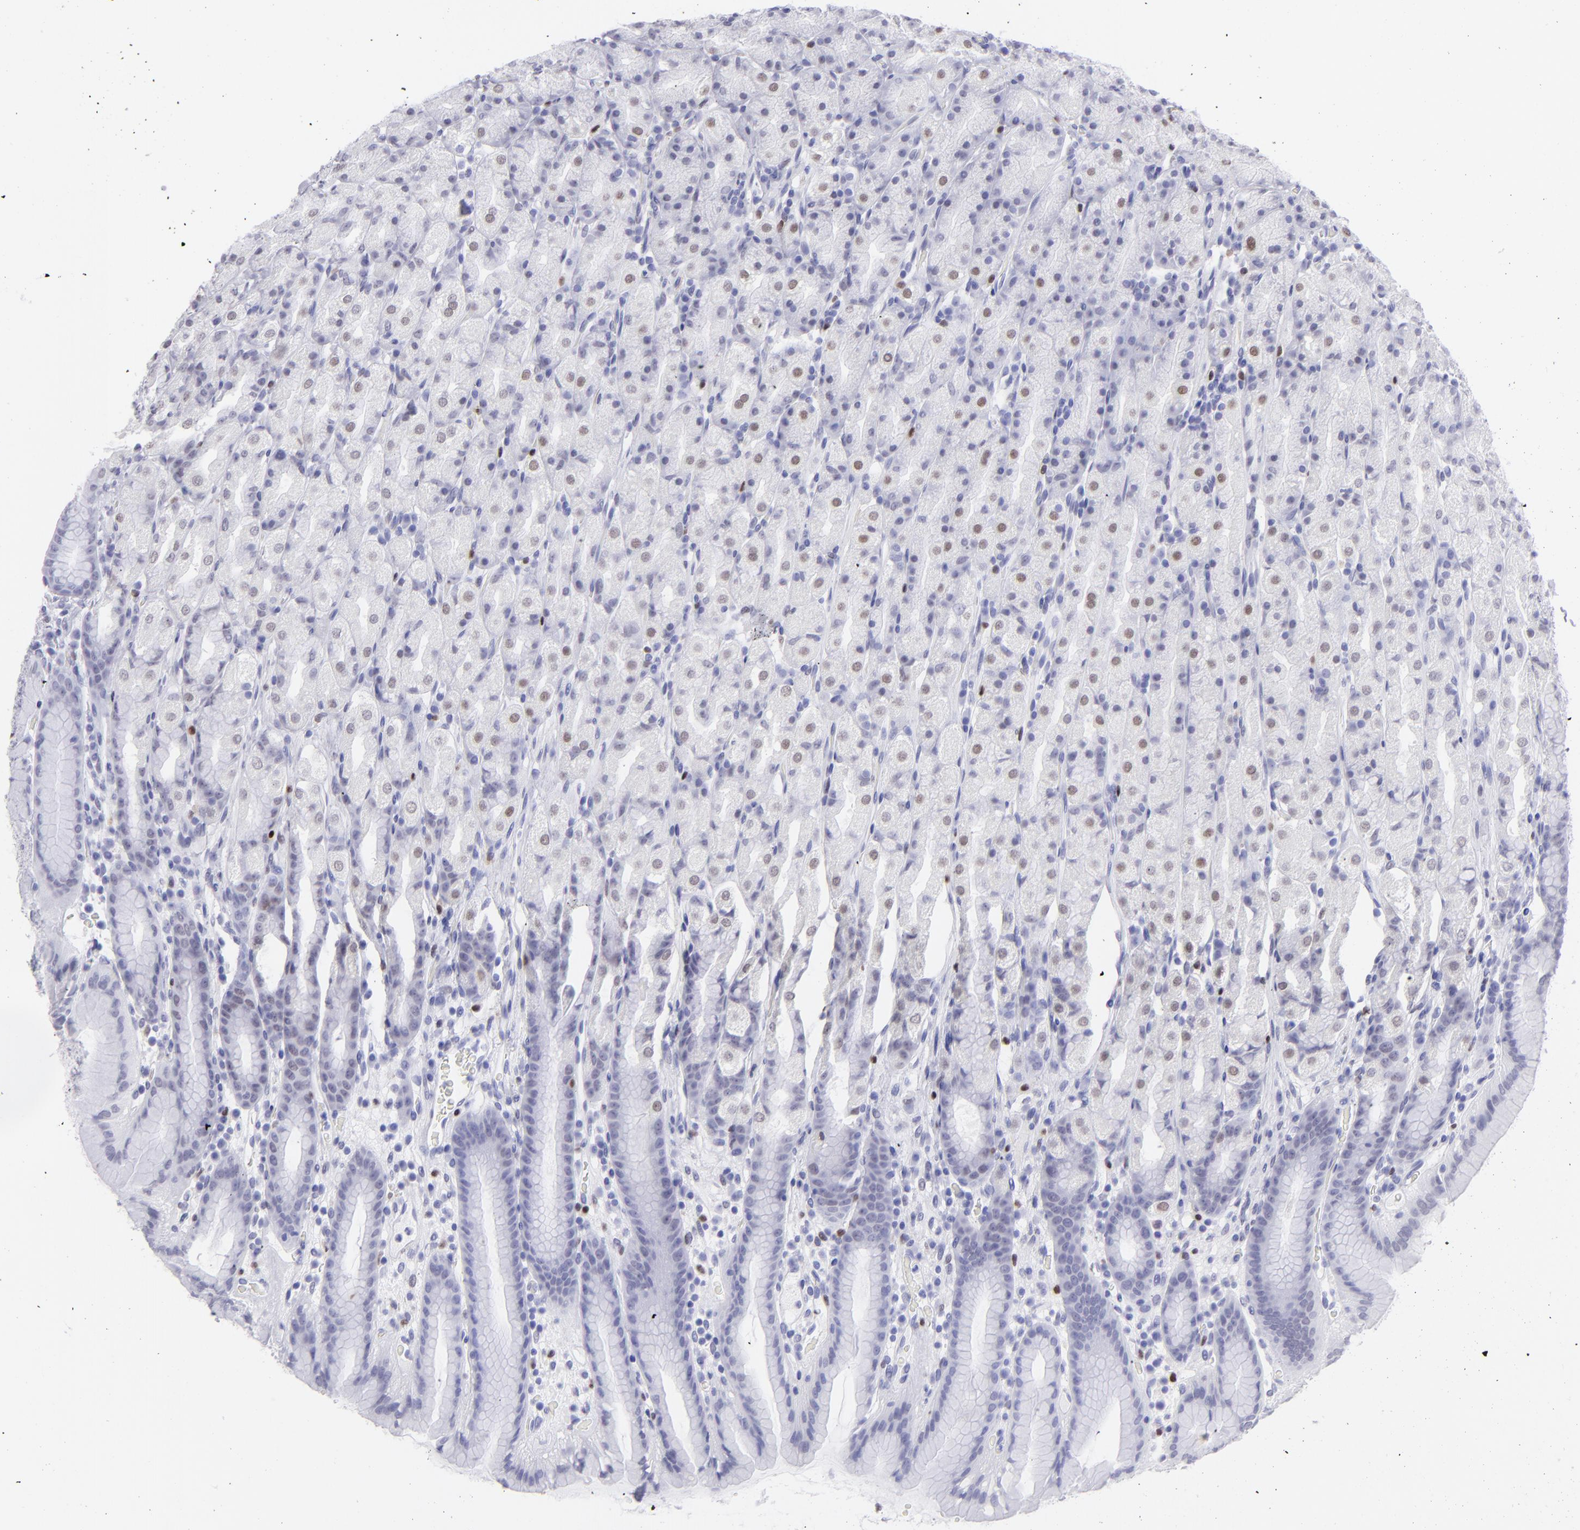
{"staining": {"intensity": "weak", "quantity": "<25%", "location": "nuclear"}, "tissue": "stomach", "cell_type": "Glandular cells", "image_type": "normal", "snomed": [{"axis": "morphology", "description": "Normal tissue, NOS"}, {"axis": "topography", "description": "Stomach, upper"}], "caption": "Human stomach stained for a protein using immunohistochemistry (IHC) exhibits no positivity in glandular cells.", "gene": "MITF", "patient": {"sex": "male", "age": 68}}